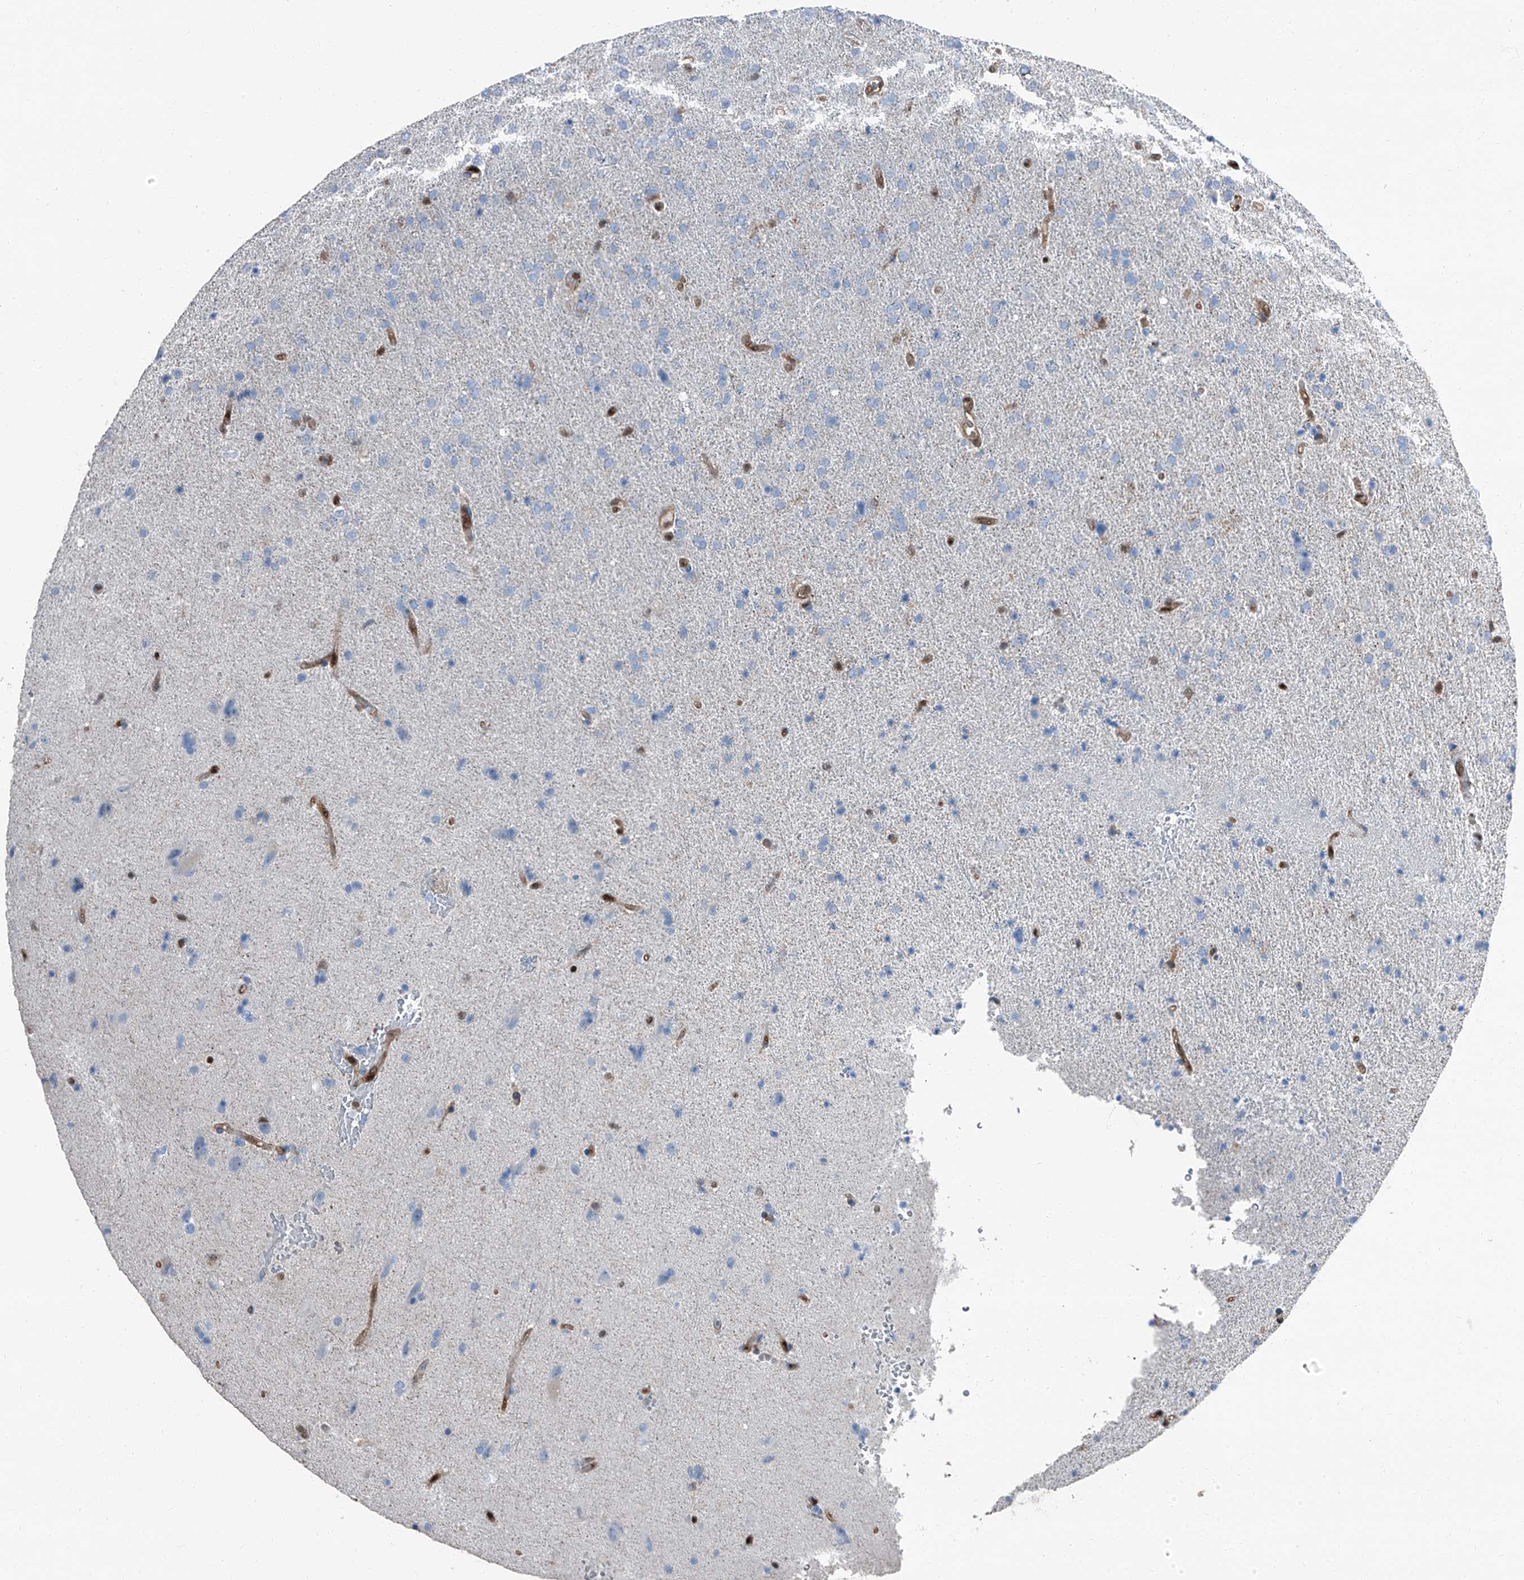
{"staining": {"intensity": "negative", "quantity": "none", "location": "none"}, "tissue": "glioma", "cell_type": "Tumor cells", "image_type": "cancer", "snomed": [{"axis": "morphology", "description": "Glioma, malignant, High grade"}, {"axis": "topography", "description": "Brain"}], "caption": "This is a photomicrograph of immunohistochemistry (IHC) staining of glioma, which shows no staining in tumor cells.", "gene": "PSMB10", "patient": {"sex": "male", "age": 72}}